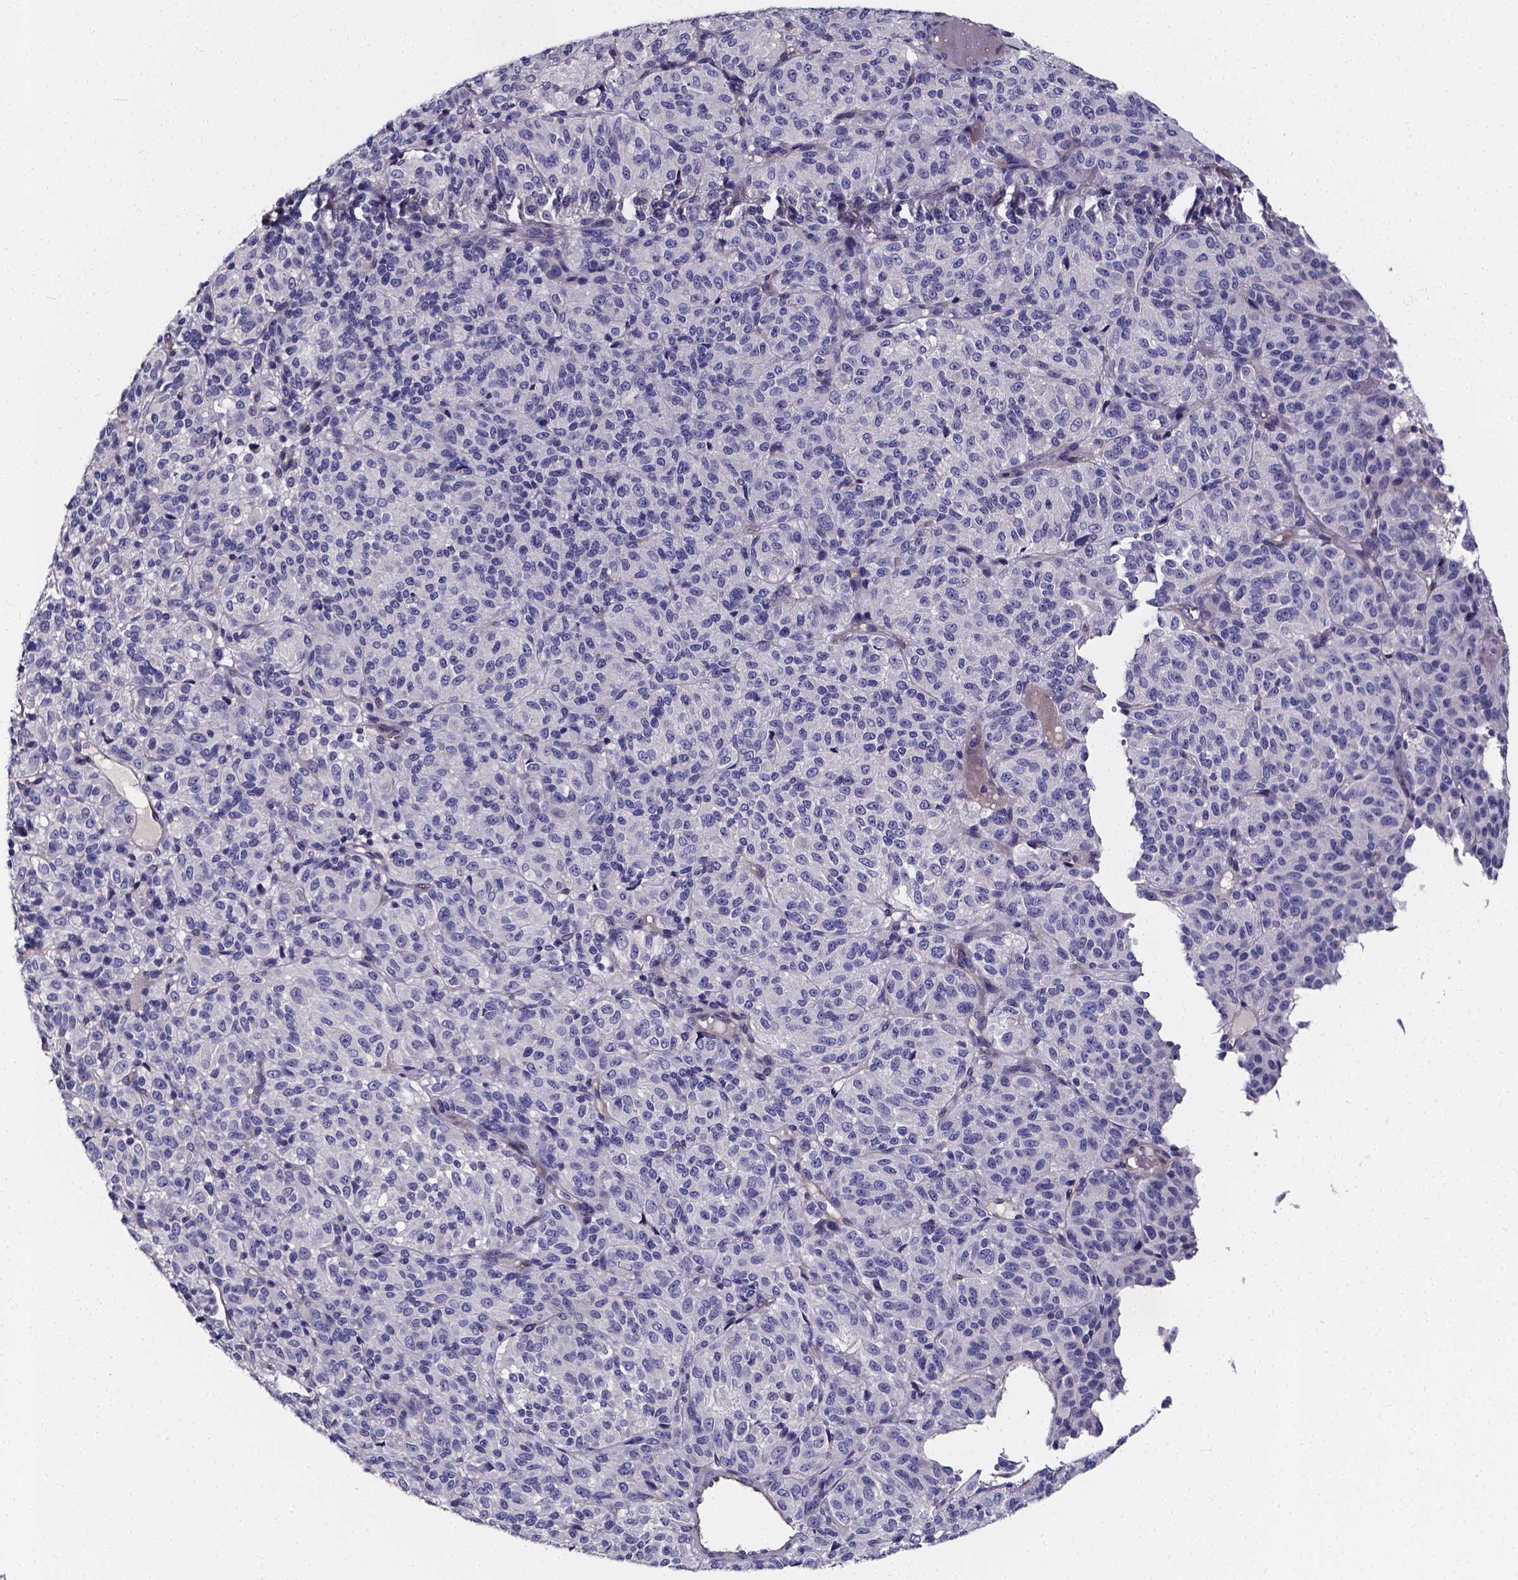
{"staining": {"intensity": "negative", "quantity": "none", "location": "none"}, "tissue": "melanoma", "cell_type": "Tumor cells", "image_type": "cancer", "snomed": [{"axis": "morphology", "description": "Malignant melanoma, Metastatic site"}, {"axis": "topography", "description": "Brain"}], "caption": "Human melanoma stained for a protein using immunohistochemistry displays no staining in tumor cells.", "gene": "CACNG8", "patient": {"sex": "female", "age": 56}}